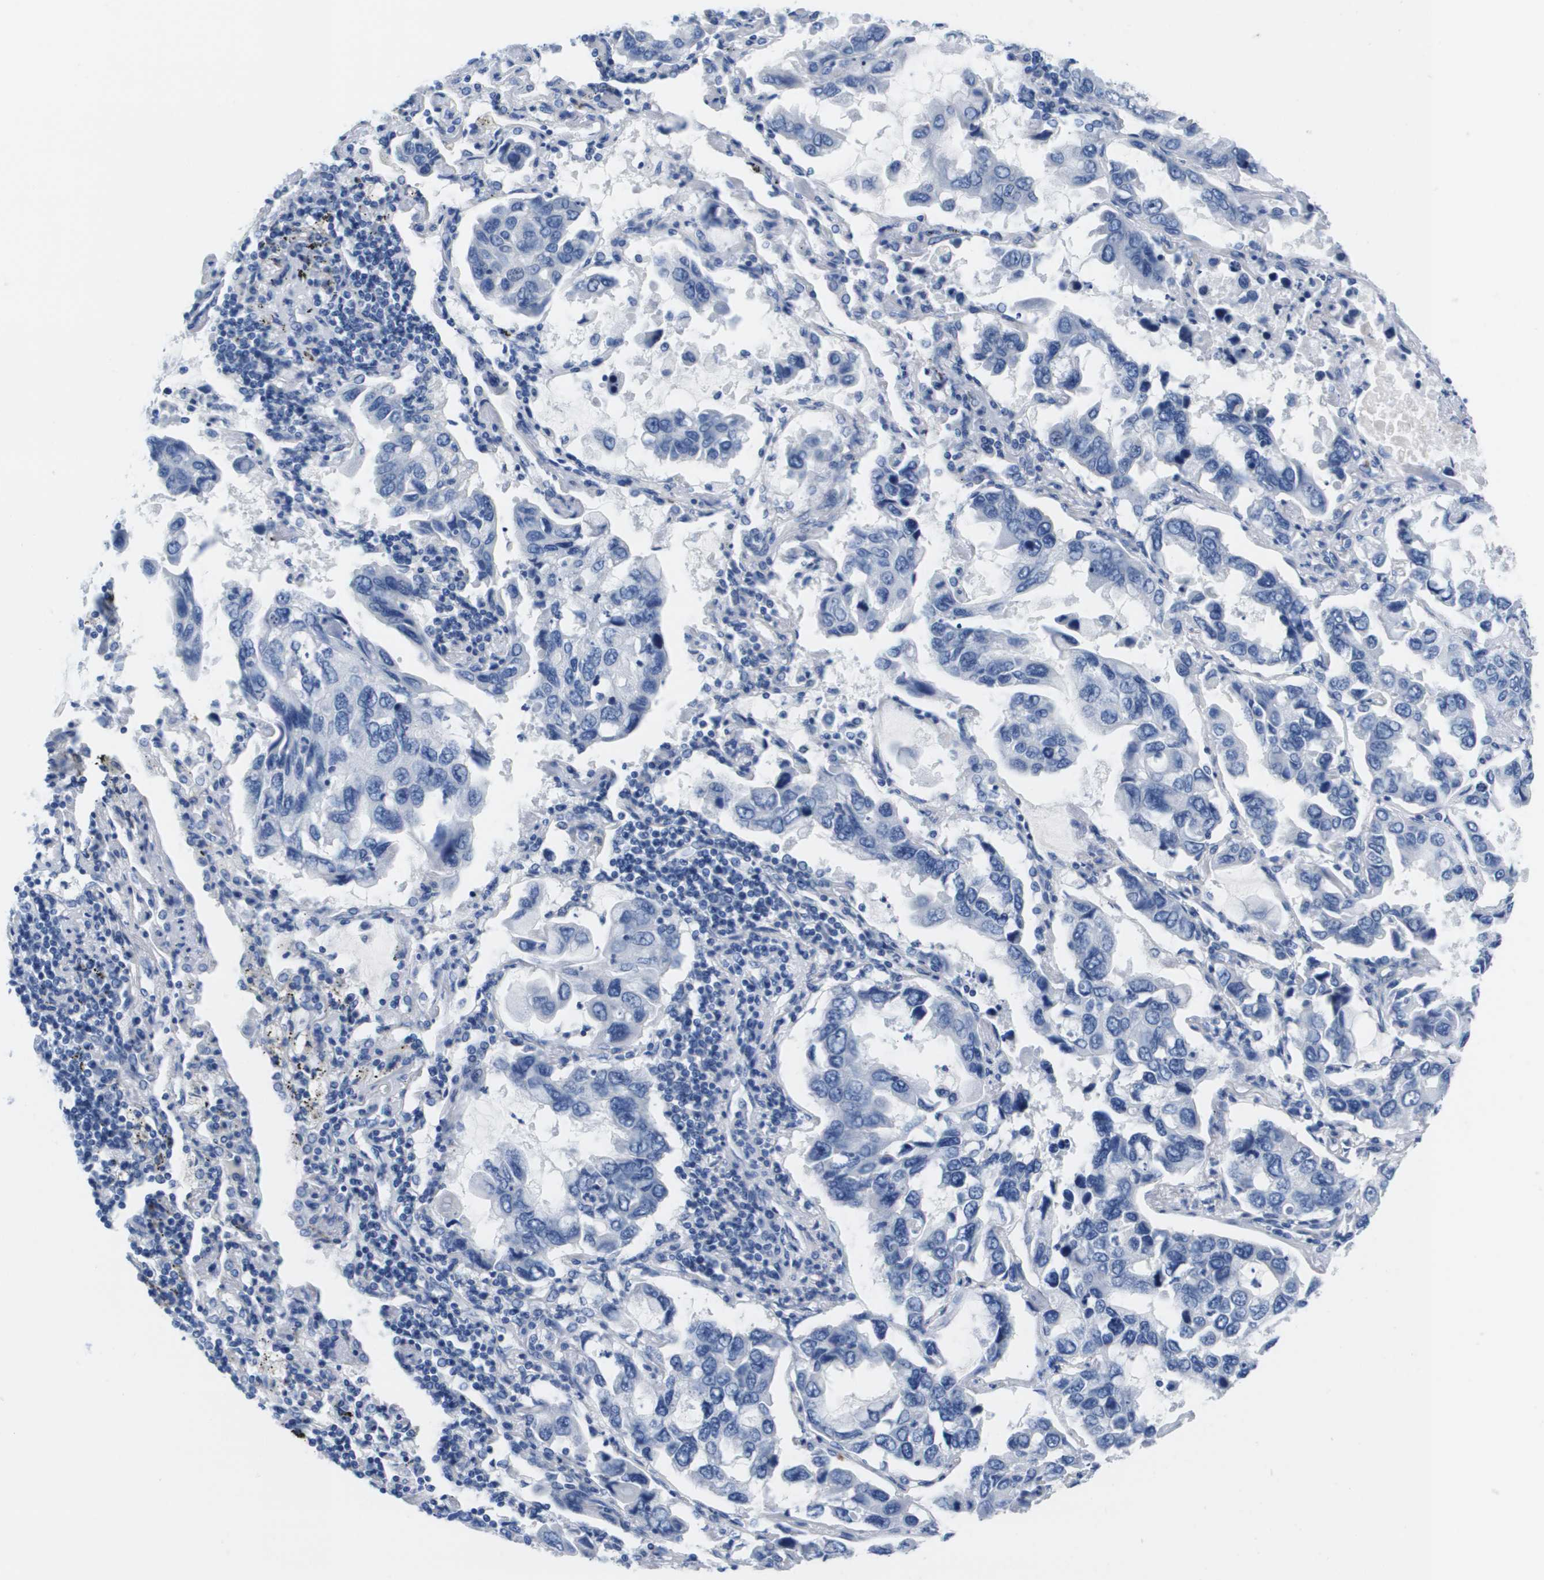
{"staining": {"intensity": "negative", "quantity": "none", "location": "none"}, "tissue": "lung cancer", "cell_type": "Tumor cells", "image_type": "cancer", "snomed": [{"axis": "morphology", "description": "Adenocarcinoma, NOS"}, {"axis": "topography", "description": "Lung"}], "caption": "Immunohistochemistry (IHC) histopathology image of neoplastic tissue: lung cancer stained with DAB exhibits no significant protein staining in tumor cells. (Brightfield microscopy of DAB (3,3'-diaminobenzidine) immunohistochemistry at high magnification).", "gene": "APOA1", "patient": {"sex": "male", "age": 64}}